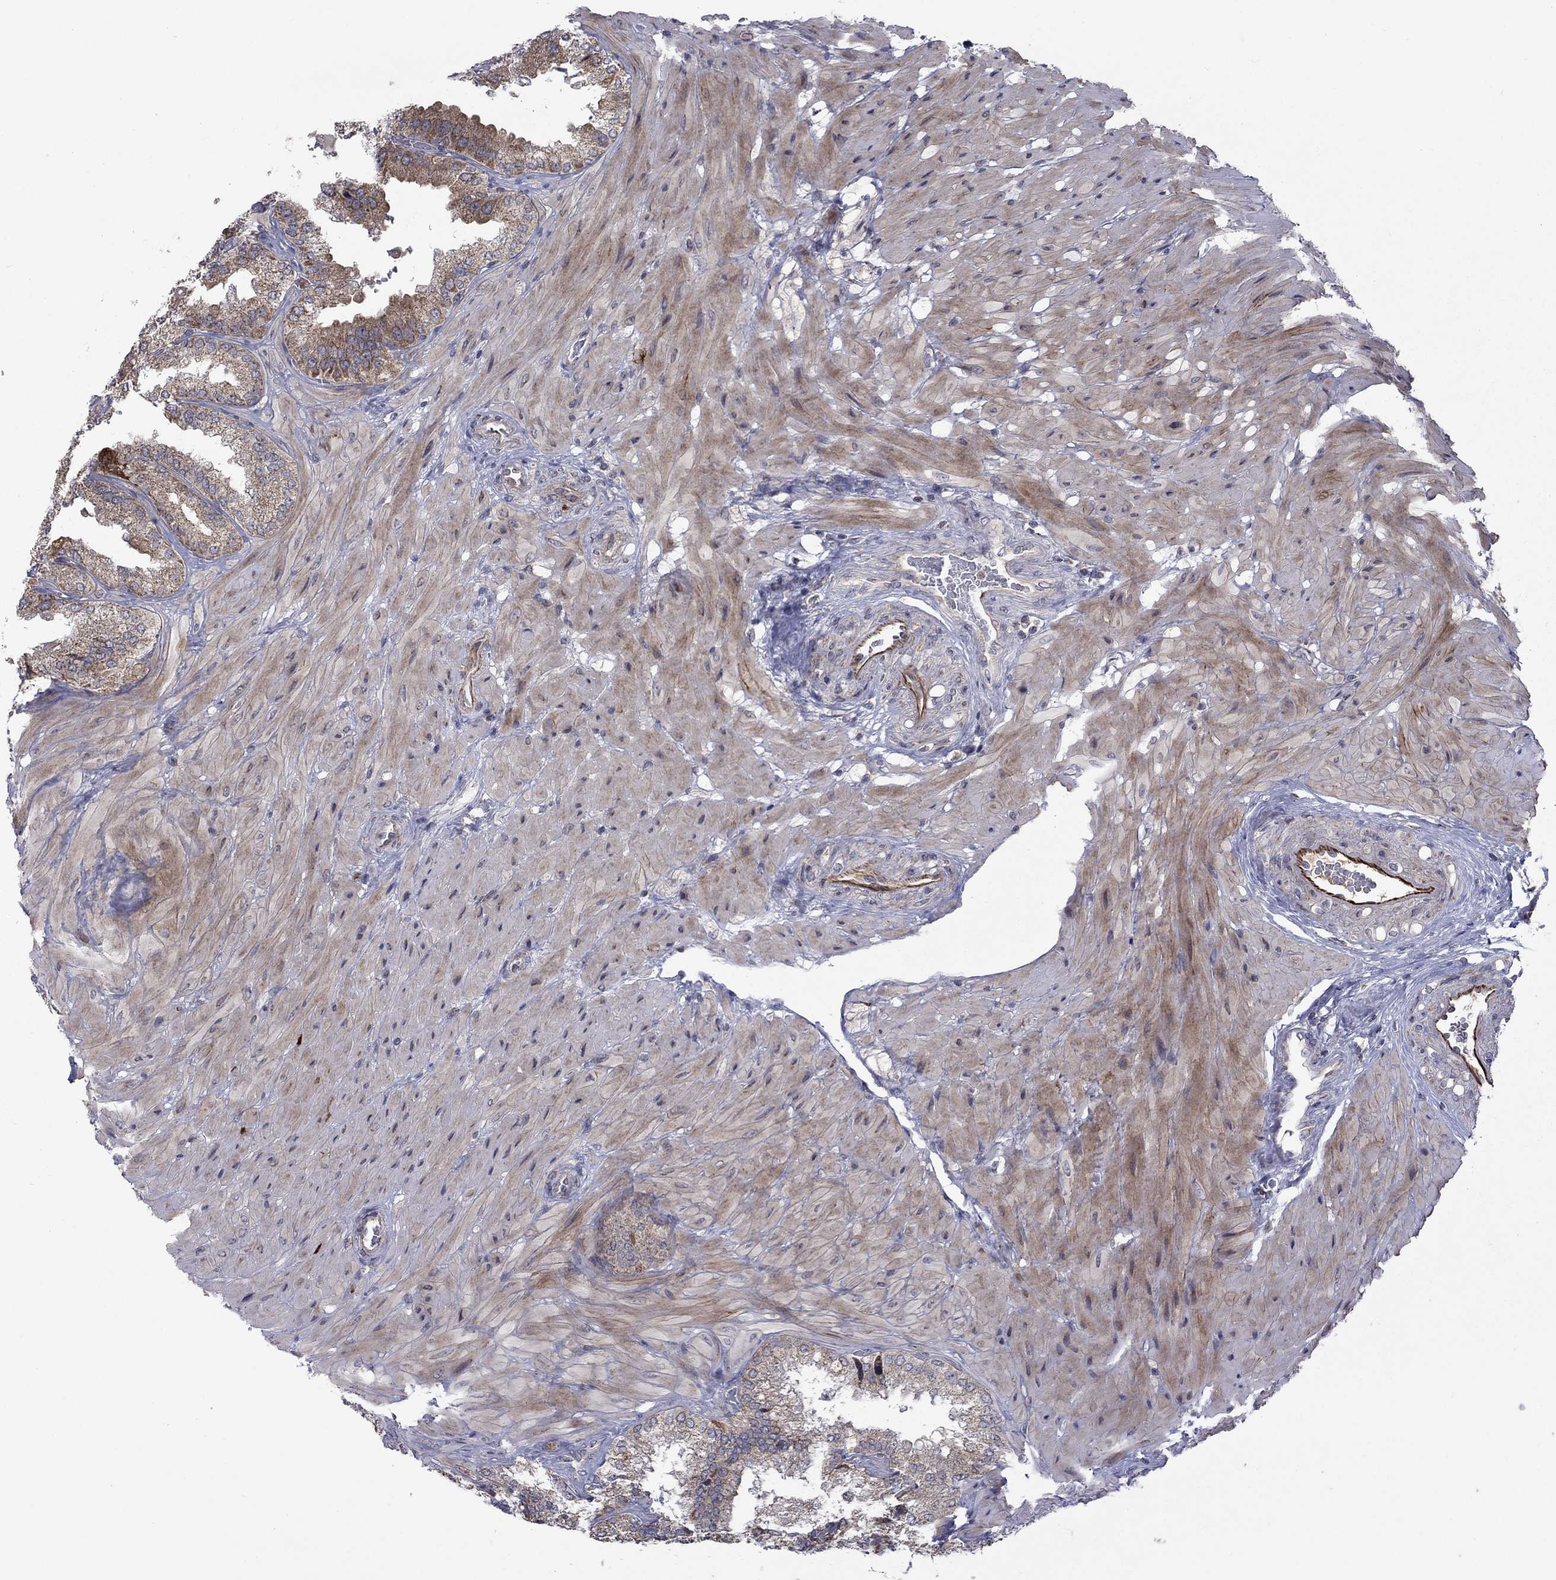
{"staining": {"intensity": "moderate", "quantity": "25%-75%", "location": "cytoplasmic/membranous"}, "tissue": "seminal vesicle", "cell_type": "Glandular cells", "image_type": "normal", "snomed": [{"axis": "morphology", "description": "Normal tissue, NOS"}, {"axis": "topography", "description": "Seminal veicle"}], "caption": "Immunohistochemical staining of normal human seminal vesicle exhibits moderate cytoplasmic/membranous protein positivity in approximately 25%-75% of glandular cells.", "gene": "DOP1B", "patient": {"sex": "male", "age": 37}}